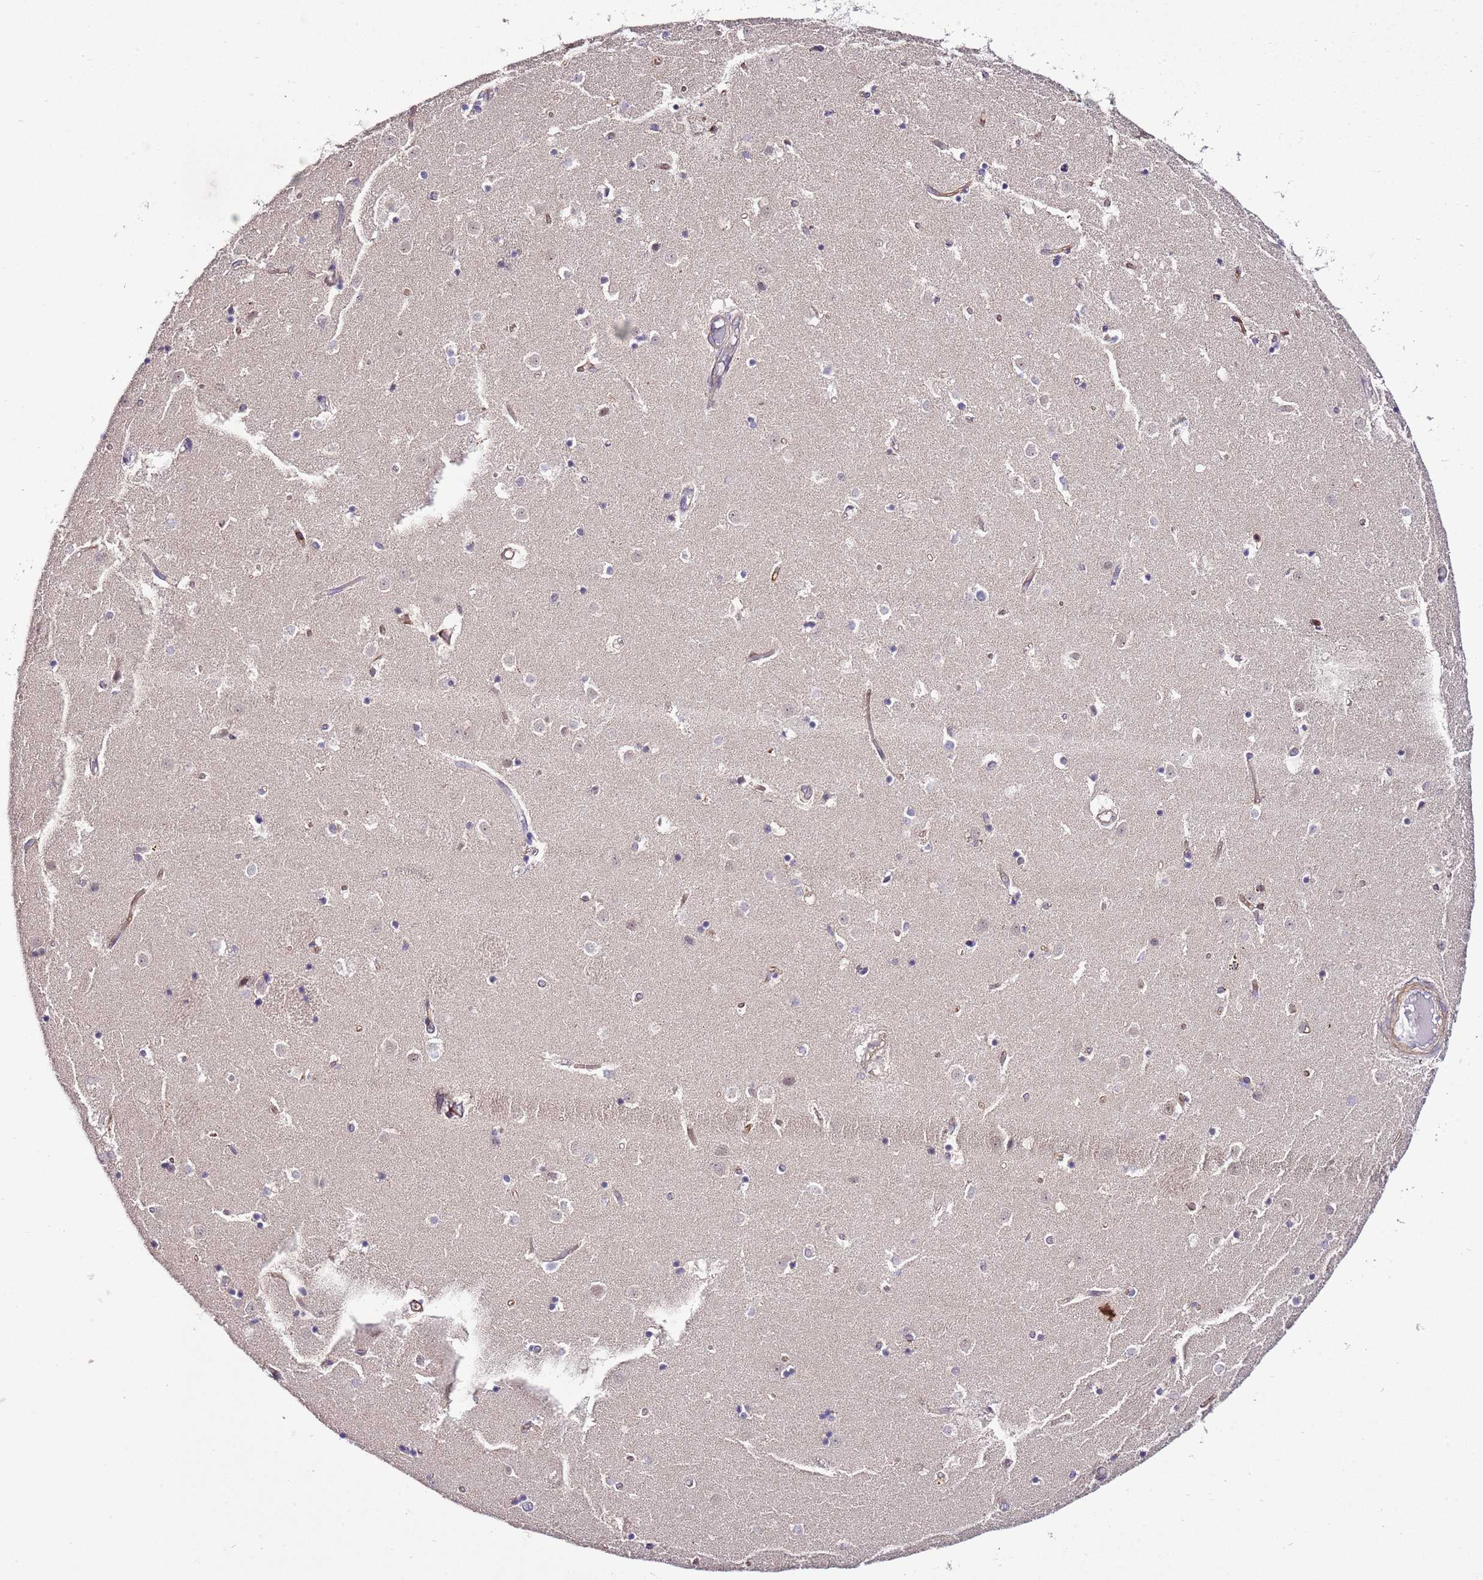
{"staining": {"intensity": "negative", "quantity": "none", "location": "none"}, "tissue": "caudate", "cell_type": "Glial cells", "image_type": "normal", "snomed": [{"axis": "morphology", "description": "Normal tissue, NOS"}, {"axis": "topography", "description": "Lateral ventricle wall"}], "caption": "This is an immunohistochemistry image of unremarkable caudate. There is no expression in glial cells.", "gene": "EFHD1", "patient": {"sex": "female", "age": 52}}